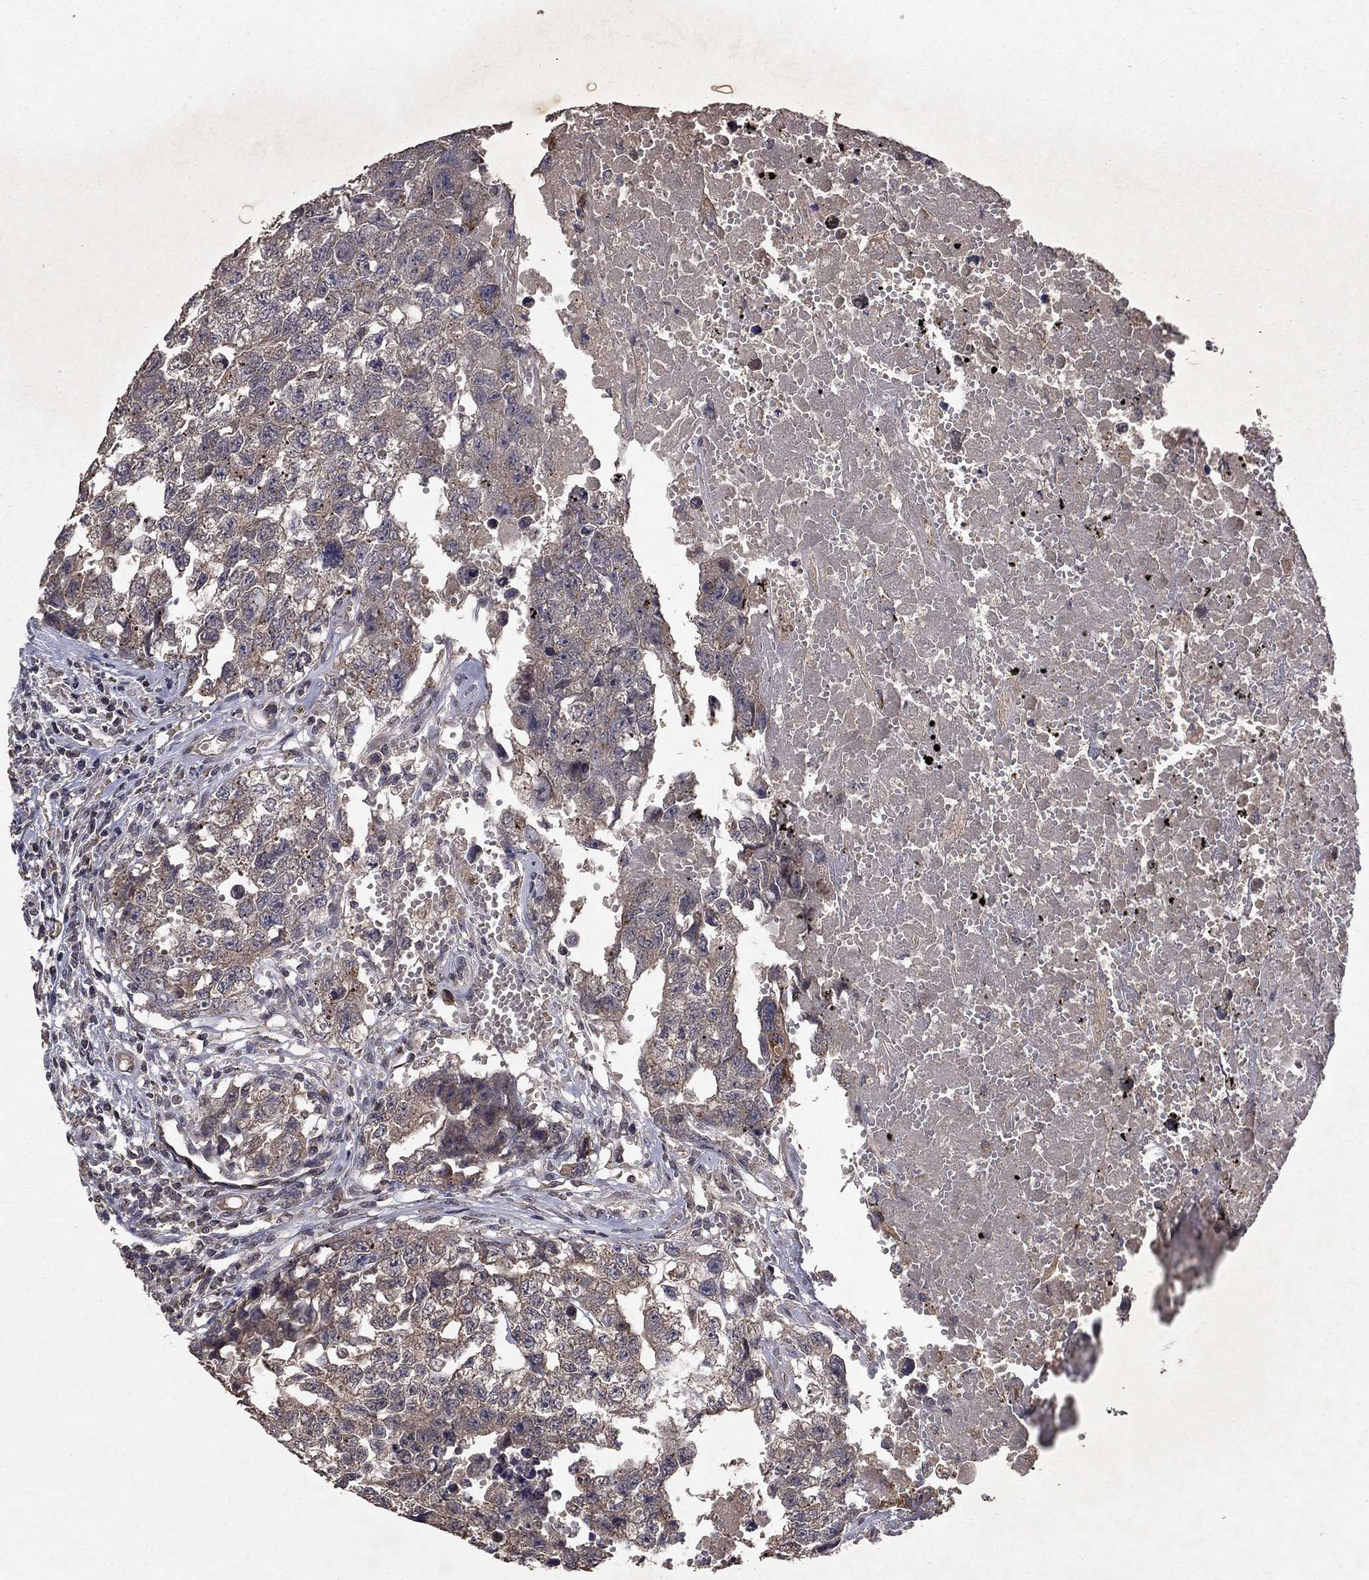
{"staining": {"intensity": "weak", "quantity": "25%-75%", "location": "cytoplasmic/membranous"}, "tissue": "testis cancer", "cell_type": "Tumor cells", "image_type": "cancer", "snomed": [{"axis": "morphology", "description": "Seminoma, NOS"}, {"axis": "morphology", "description": "Carcinoma, Embryonal, NOS"}, {"axis": "topography", "description": "Testis"}], "caption": "The histopathology image exhibits staining of seminoma (testis), revealing weak cytoplasmic/membranous protein positivity (brown color) within tumor cells.", "gene": "DHRS1", "patient": {"sex": "male", "age": 22}}